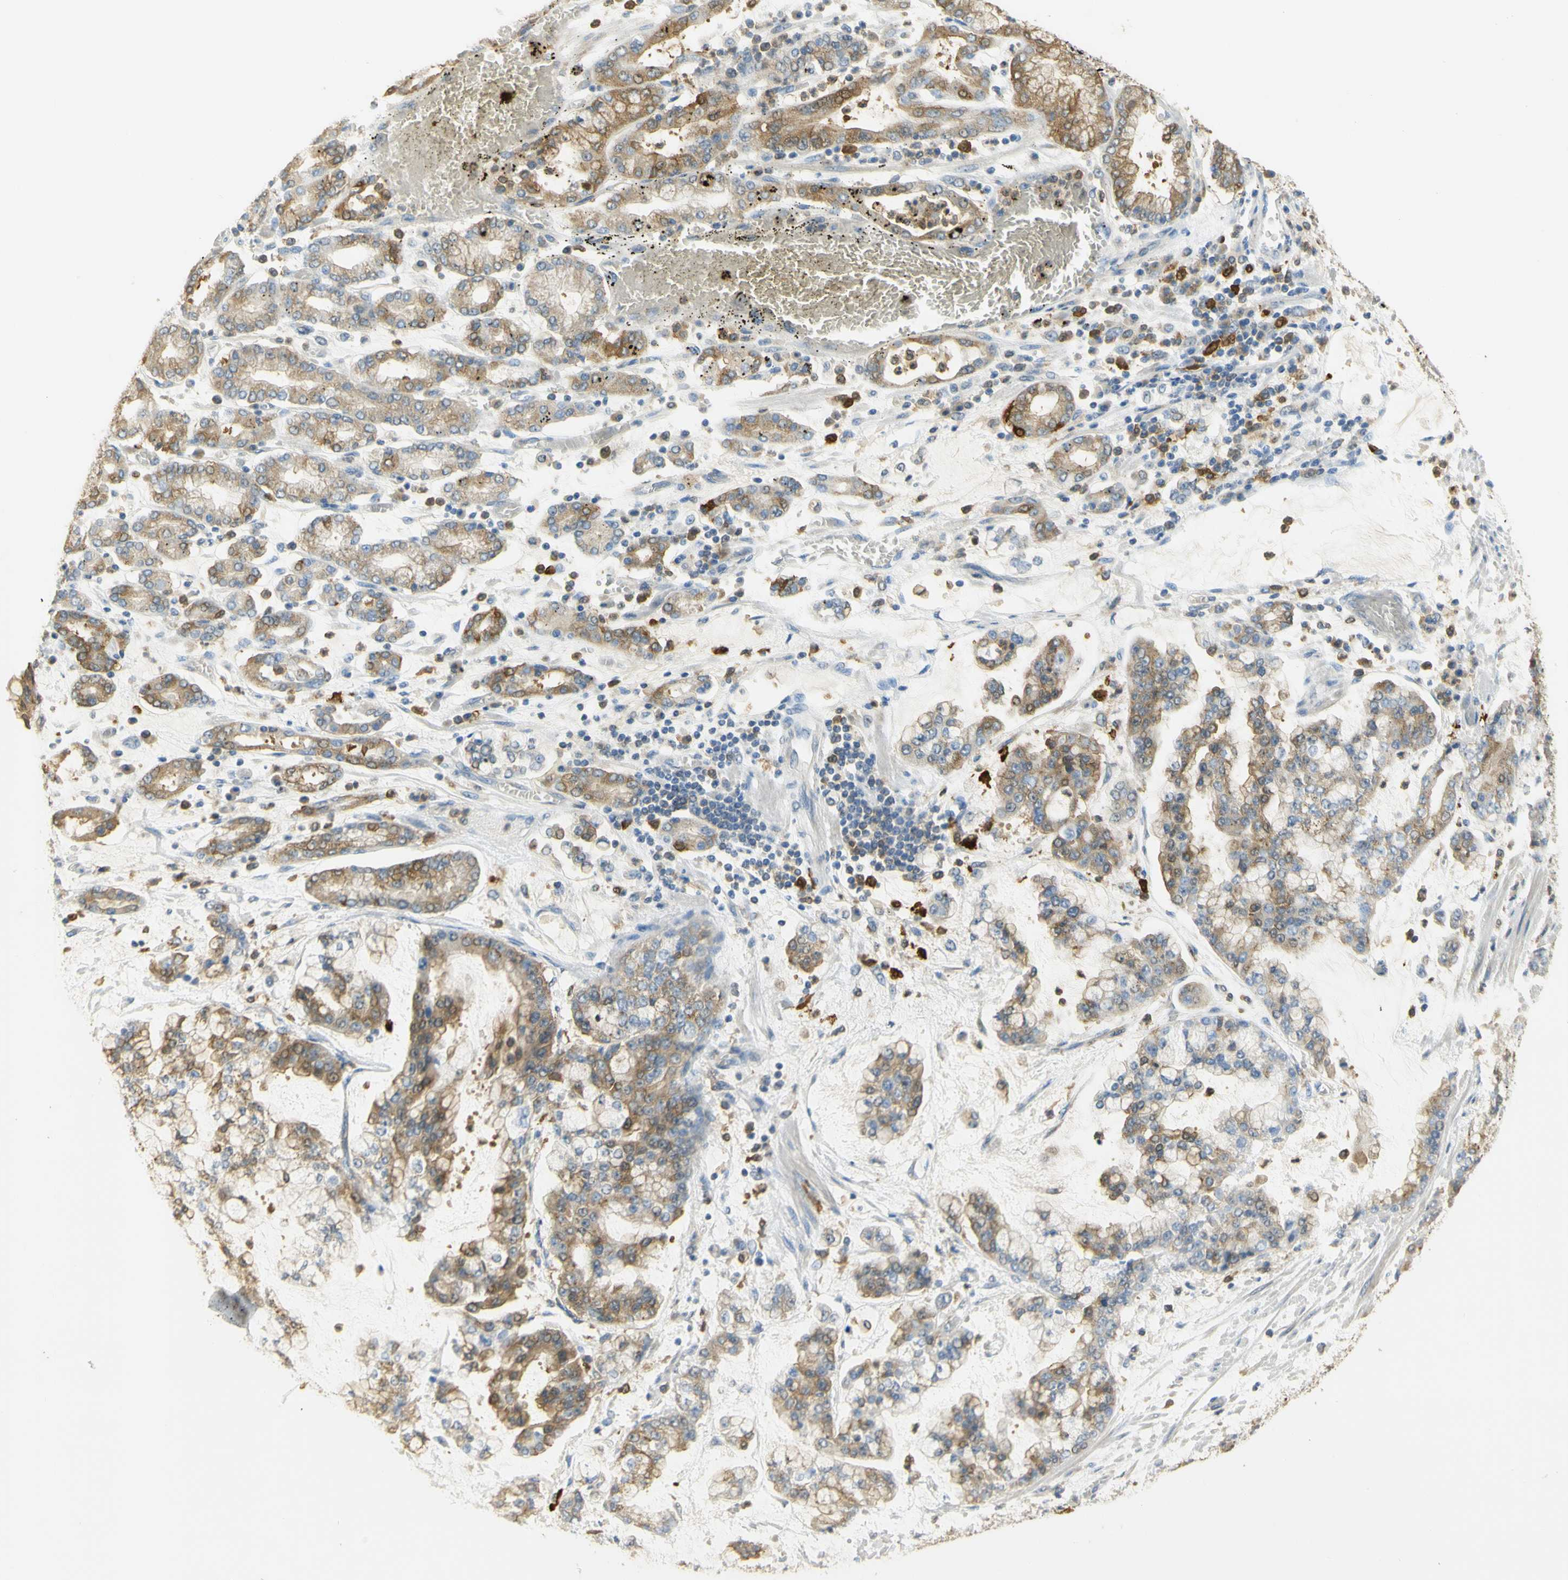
{"staining": {"intensity": "moderate", "quantity": ">75%", "location": "cytoplasmic/membranous"}, "tissue": "stomach cancer", "cell_type": "Tumor cells", "image_type": "cancer", "snomed": [{"axis": "morphology", "description": "Normal tissue, NOS"}, {"axis": "morphology", "description": "Adenocarcinoma, NOS"}, {"axis": "topography", "description": "Stomach, upper"}, {"axis": "topography", "description": "Stomach"}], "caption": "DAB (3,3'-diaminobenzidine) immunohistochemical staining of human stomach cancer (adenocarcinoma) exhibits moderate cytoplasmic/membranous protein positivity in approximately >75% of tumor cells. The staining is performed using DAB brown chromogen to label protein expression. The nuclei are counter-stained blue using hematoxylin.", "gene": "PAK1", "patient": {"sex": "male", "age": 76}}